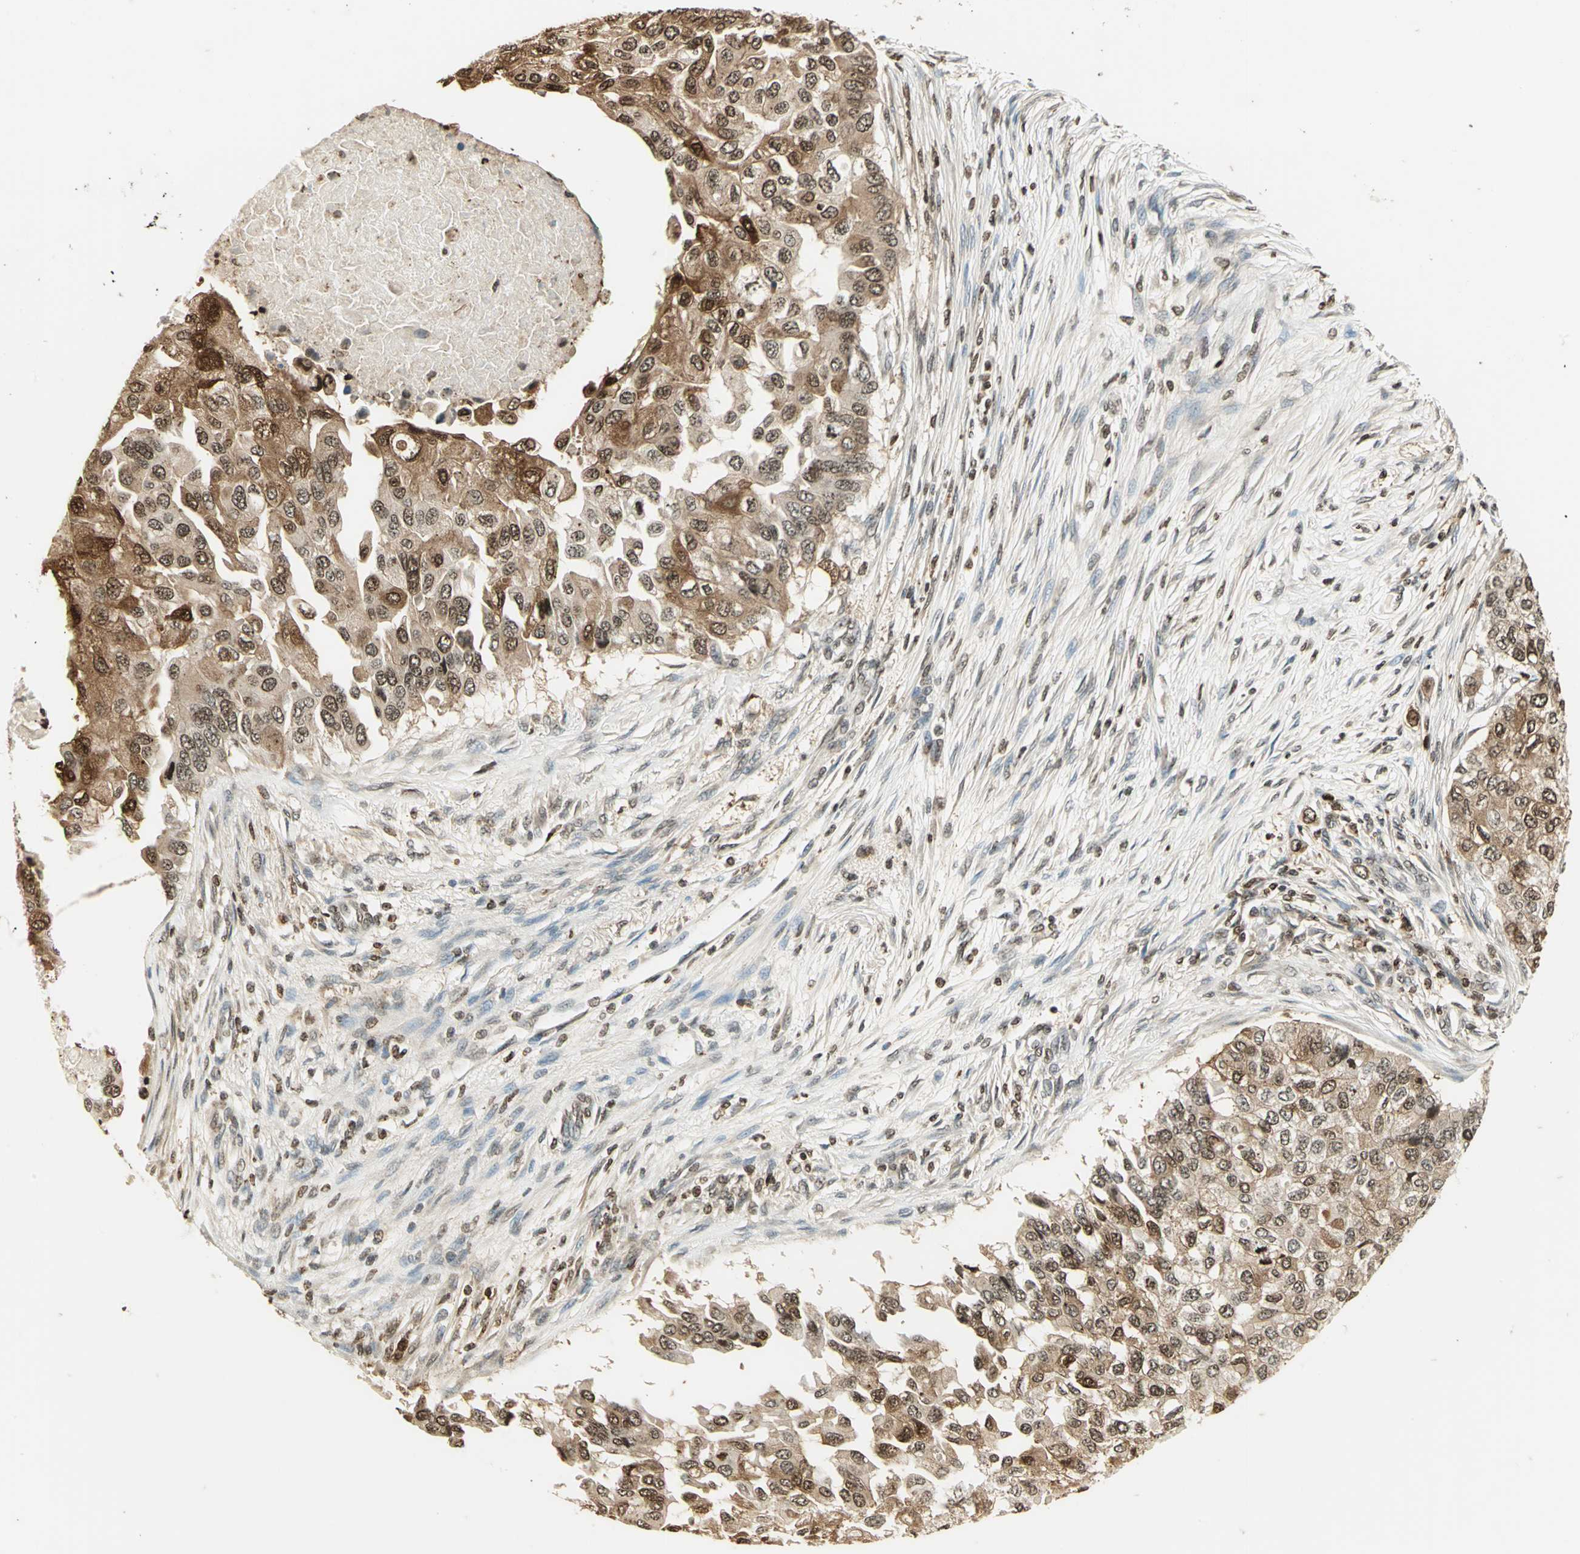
{"staining": {"intensity": "strong", "quantity": ">75%", "location": "cytoplasmic/membranous"}, "tissue": "breast cancer", "cell_type": "Tumor cells", "image_type": "cancer", "snomed": [{"axis": "morphology", "description": "Normal tissue, NOS"}, {"axis": "morphology", "description": "Duct carcinoma"}, {"axis": "topography", "description": "Breast"}], "caption": "This is a photomicrograph of immunohistochemistry staining of breast intraductal carcinoma, which shows strong expression in the cytoplasmic/membranous of tumor cells.", "gene": "LGALS3", "patient": {"sex": "female", "age": 49}}